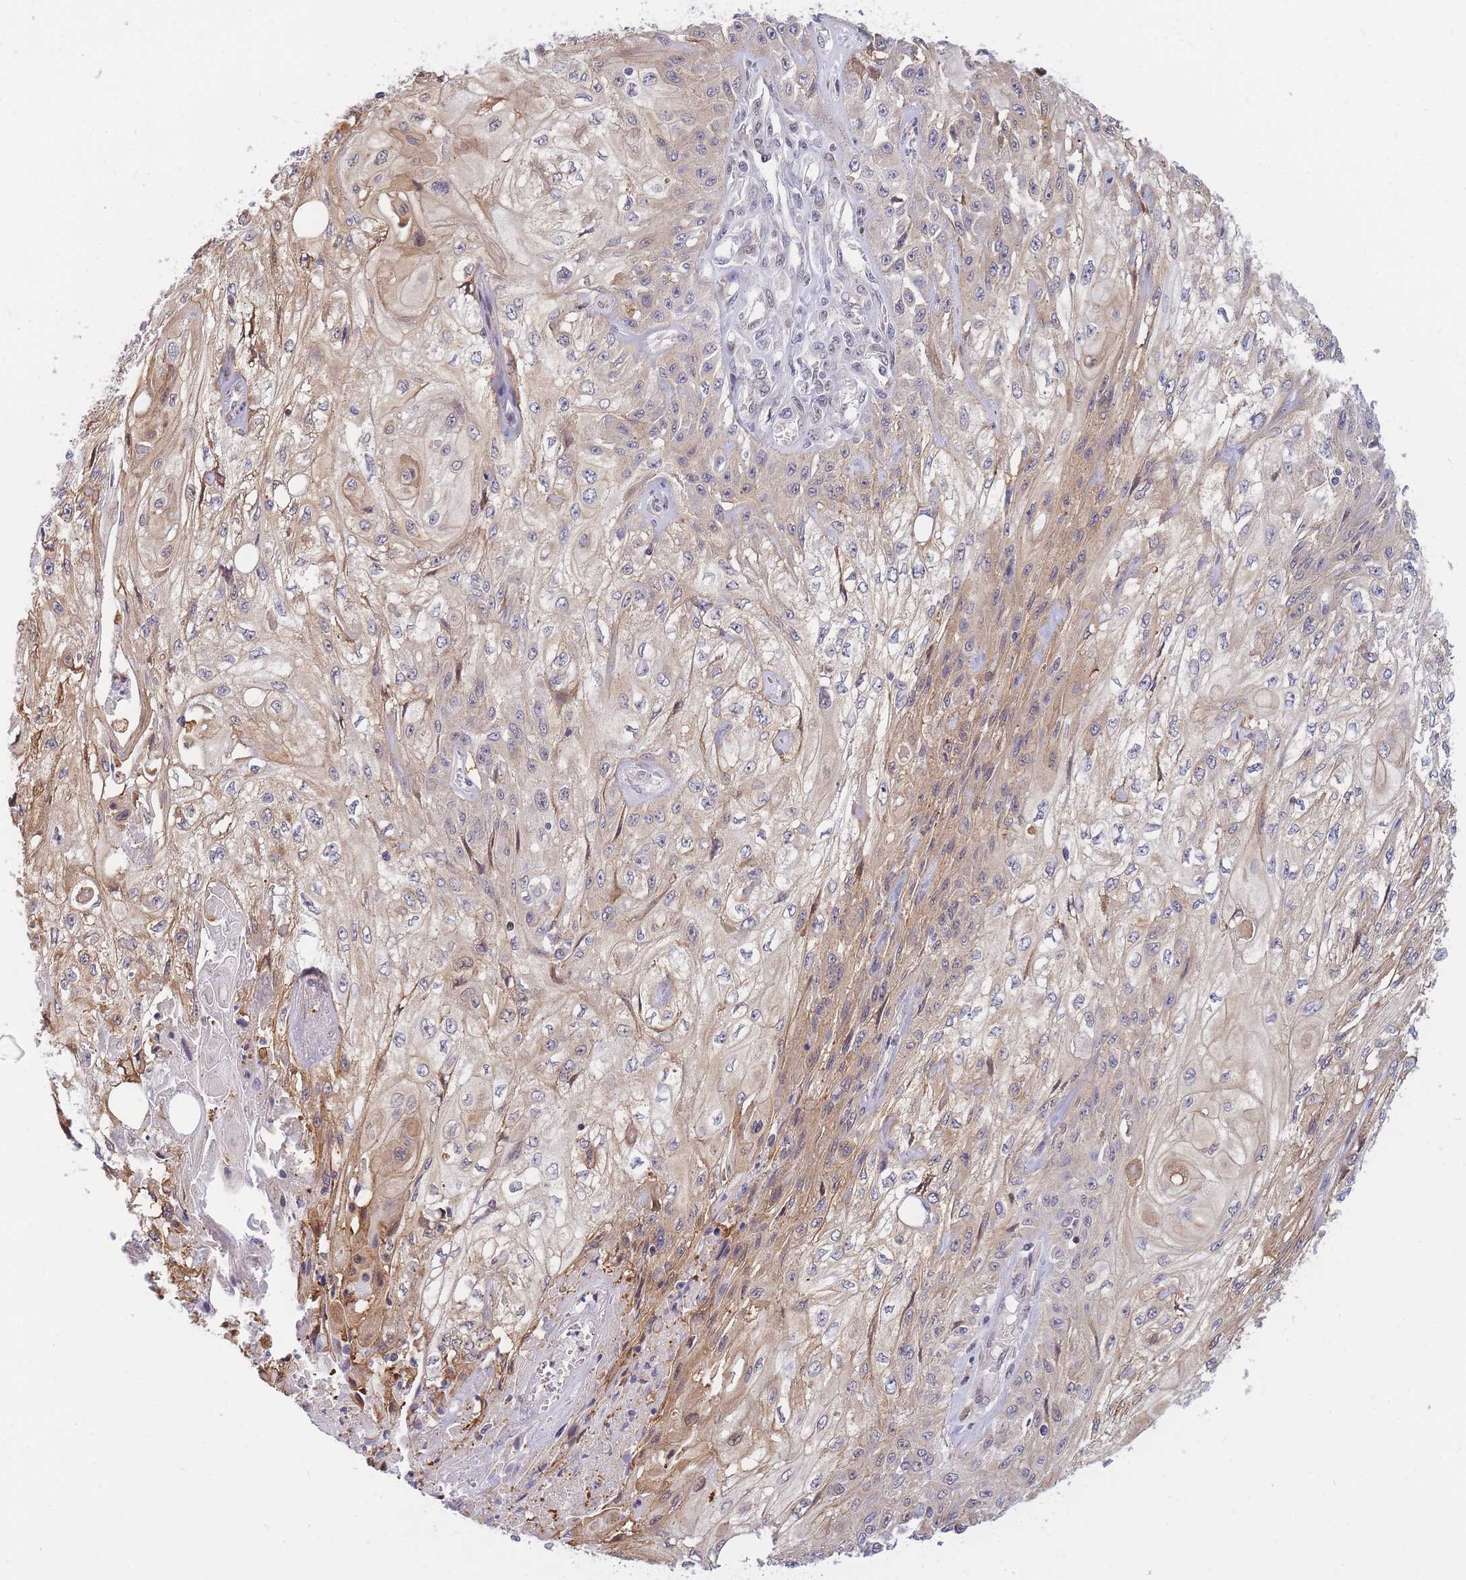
{"staining": {"intensity": "weak", "quantity": "25%-75%", "location": "cytoplasmic/membranous"}, "tissue": "skin cancer", "cell_type": "Tumor cells", "image_type": "cancer", "snomed": [{"axis": "morphology", "description": "Squamous cell carcinoma, NOS"}, {"axis": "morphology", "description": "Squamous cell carcinoma, metastatic, NOS"}, {"axis": "topography", "description": "Skin"}, {"axis": "topography", "description": "Lymph node"}], "caption": "Immunohistochemical staining of human skin squamous cell carcinoma displays weak cytoplasmic/membranous protein staining in approximately 25%-75% of tumor cells.", "gene": "CRACD", "patient": {"sex": "male", "age": 75}}